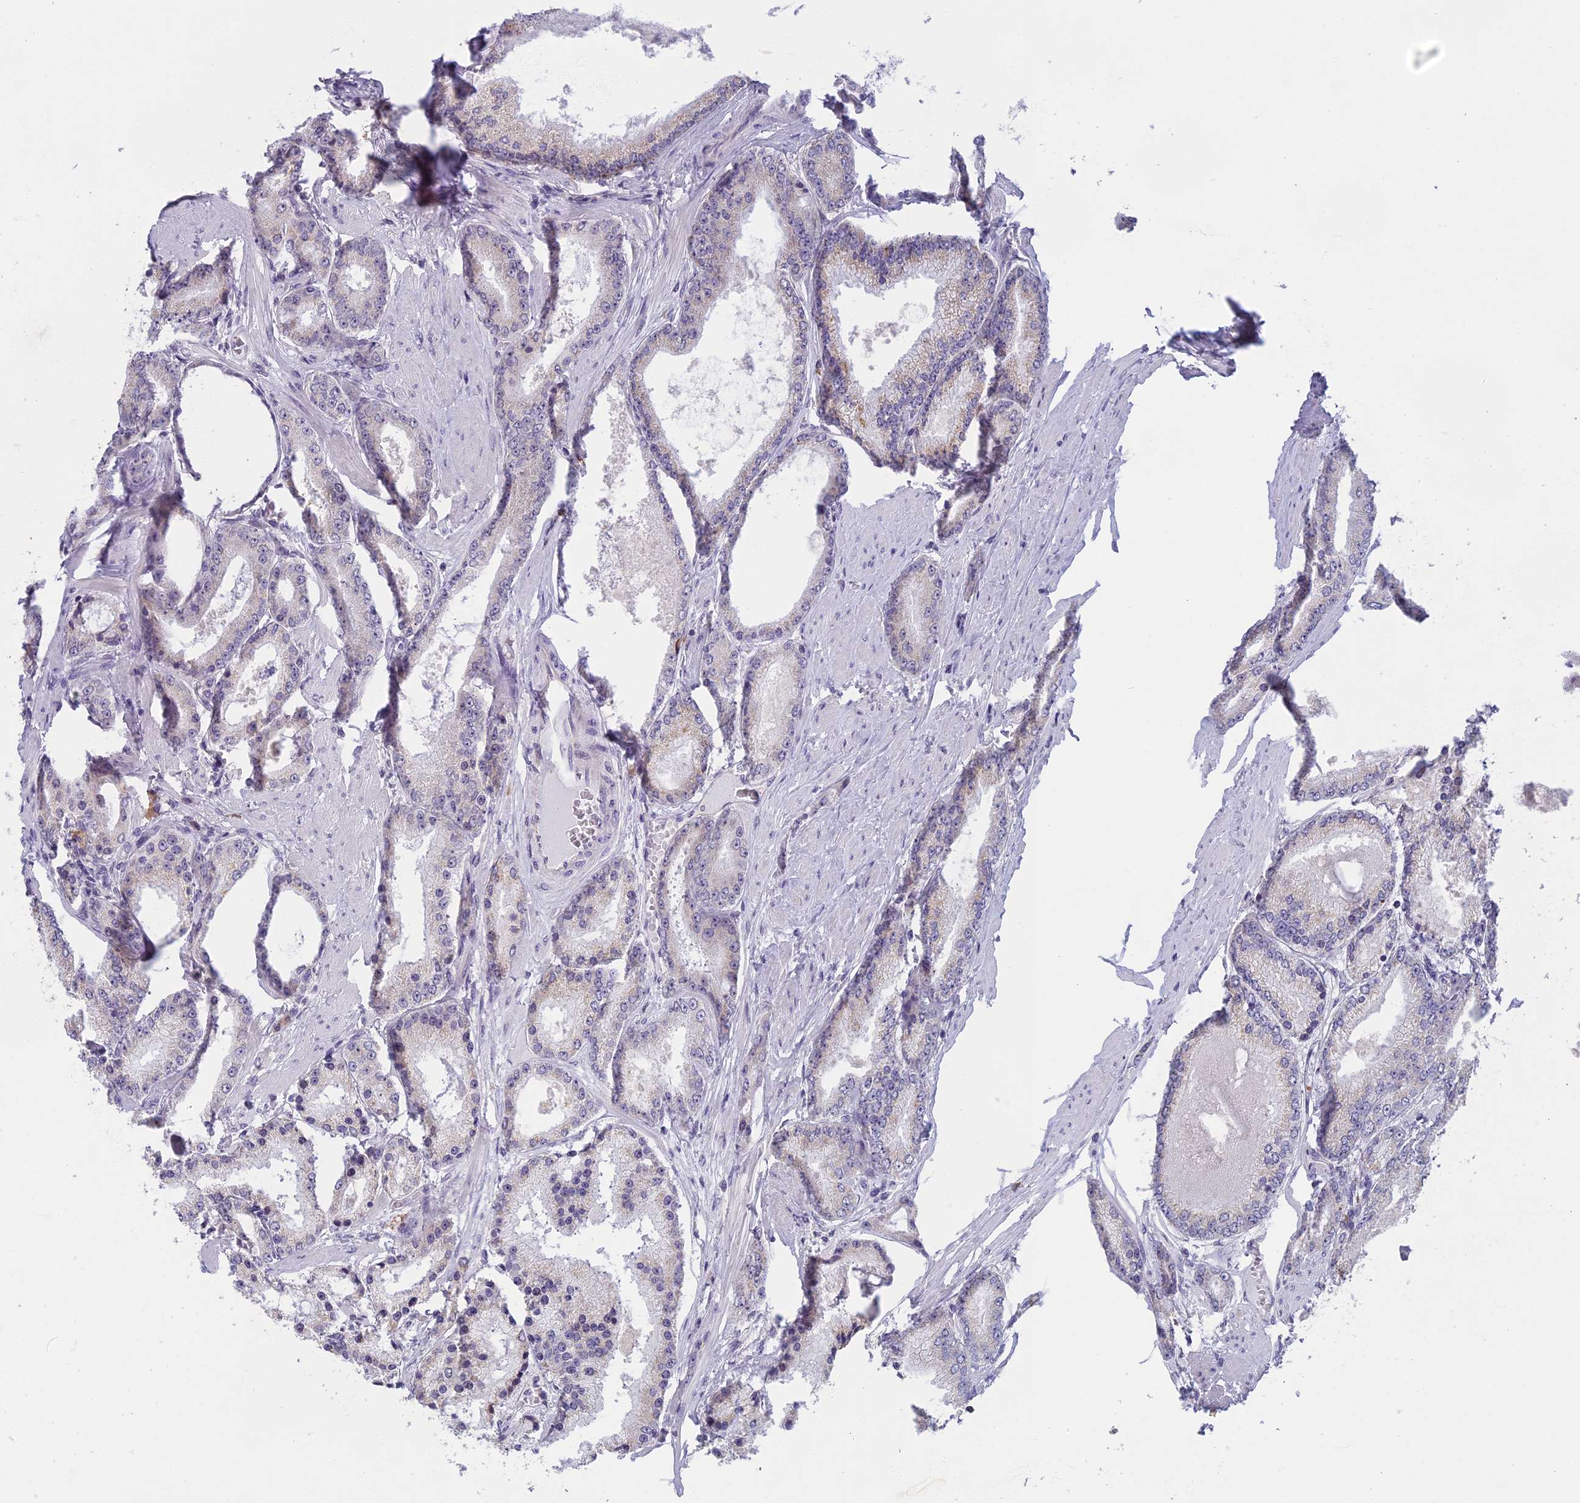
{"staining": {"intensity": "weak", "quantity": "<25%", "location": "cytoplasmic/membranous"}, "tissue": "prostate cancer", "cell_type": "Tumor cells", "image_type": "cancer", "snomed": [{"axis": "morphology", "description": "Adenocarcinoma, High grade"}, {"axis": "topography", "description": "Prostate"}], "caption": "The immunohistochemistry (IHC) micrograph has no significant expression in tumor cells of prostate high-grade adenocarcinoma tissue. The staining is performed using DAB brown chromogen with nuclei counter-stained in using hematoxylin.", "gene": "MORF4L1", "patient": {"sex": "male", "age": 59}}